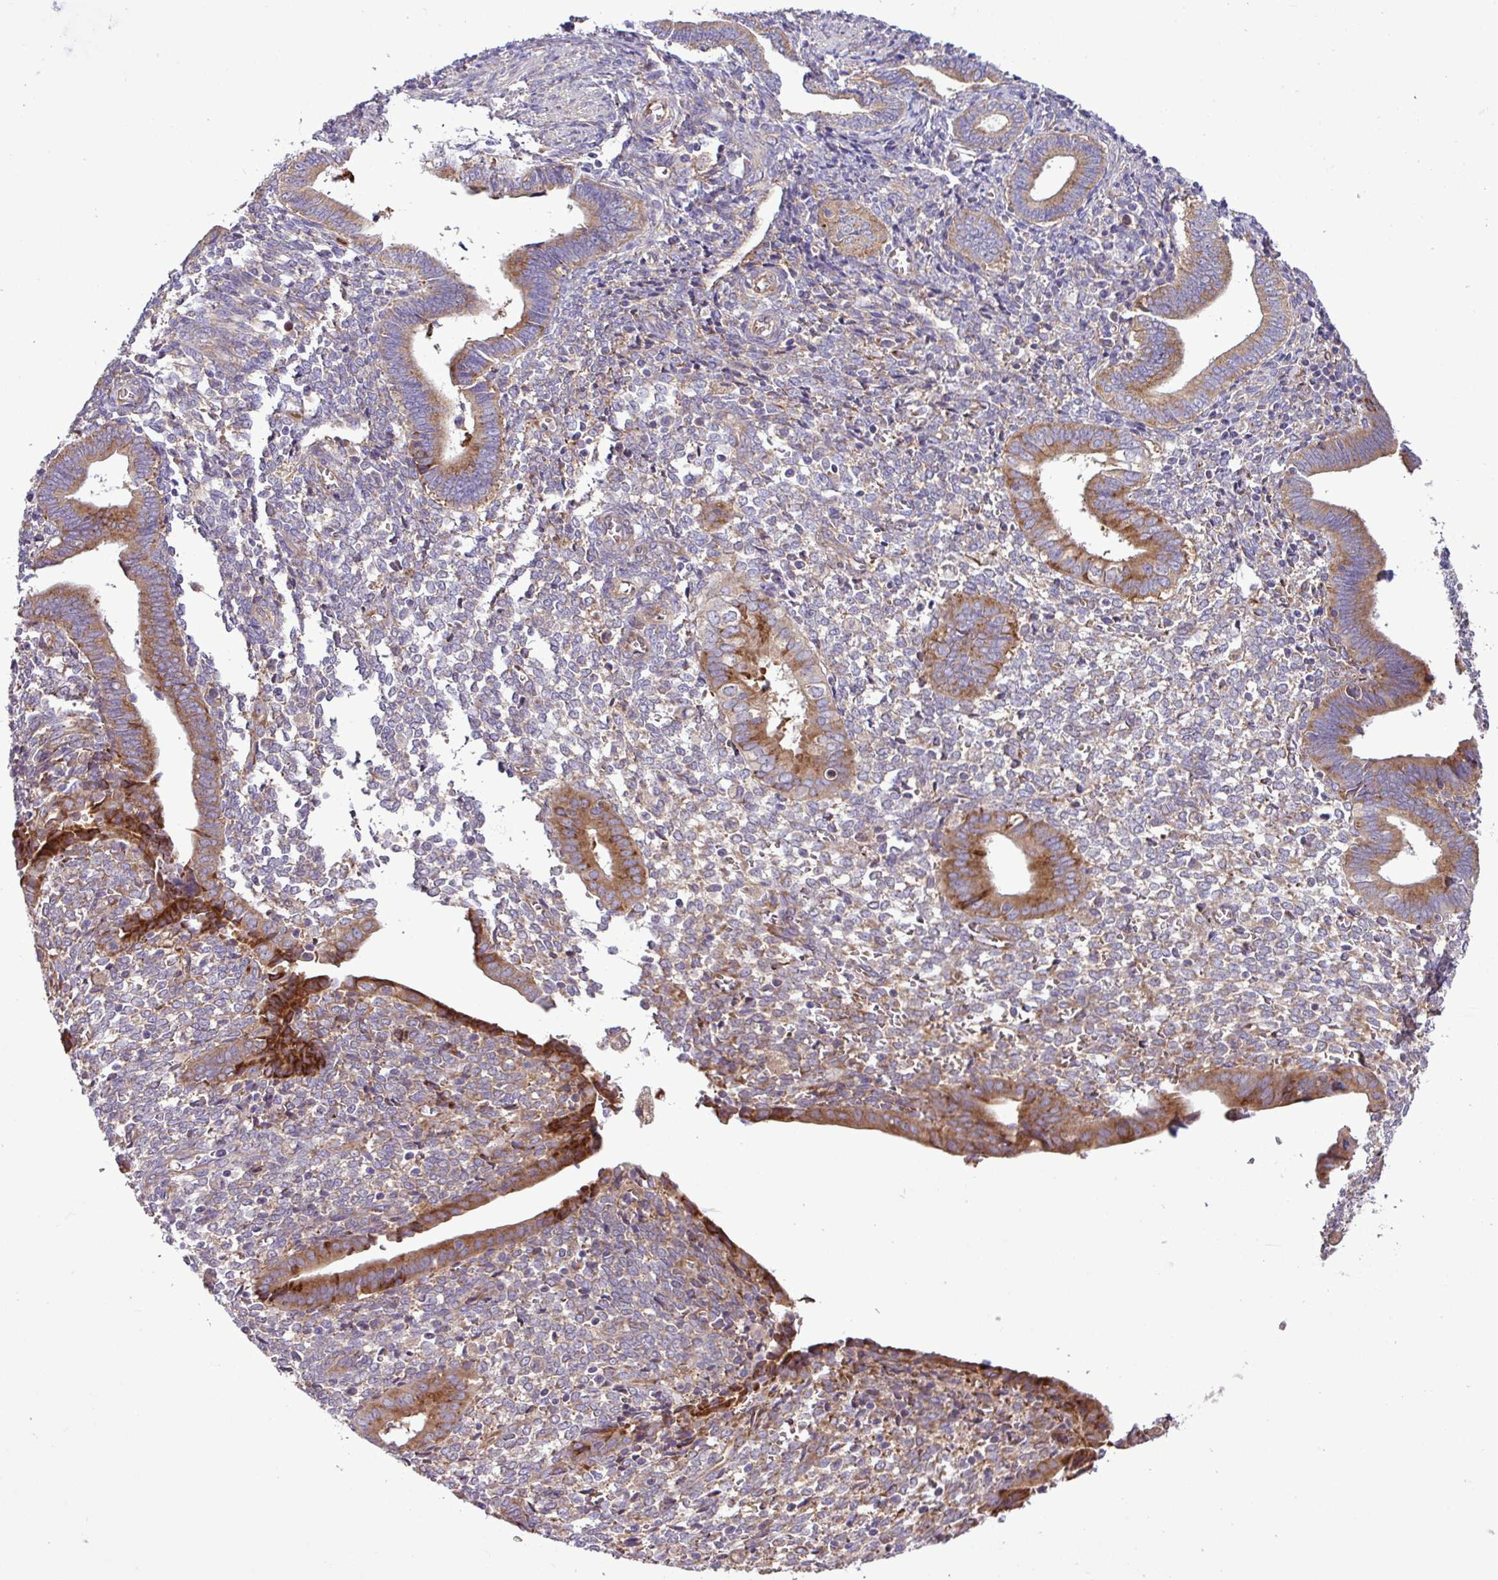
{"staining": {"intensity": "moderate", "quantity": "25%-75%", "location": "cytoplasmic/membranous"}, "tissue": "endometrium", "cell_type": "Cells in endometrial stroma", "image_type": "normal", "snomed": [{"axis": "morphology", "description": "Normal tissue, NOS"}, {"axis": "topography", "description": "Other"}, {"axis": "topography", "description": "Endometrium"}], "caption": "A medium amount of moderate cytoplasmic/membranous staining is identified in about 25%-75% of cells in endometrial stroma in benign endometrium.", "gene": "RPL13", "patient": {"sex": "female", "age": 44}}